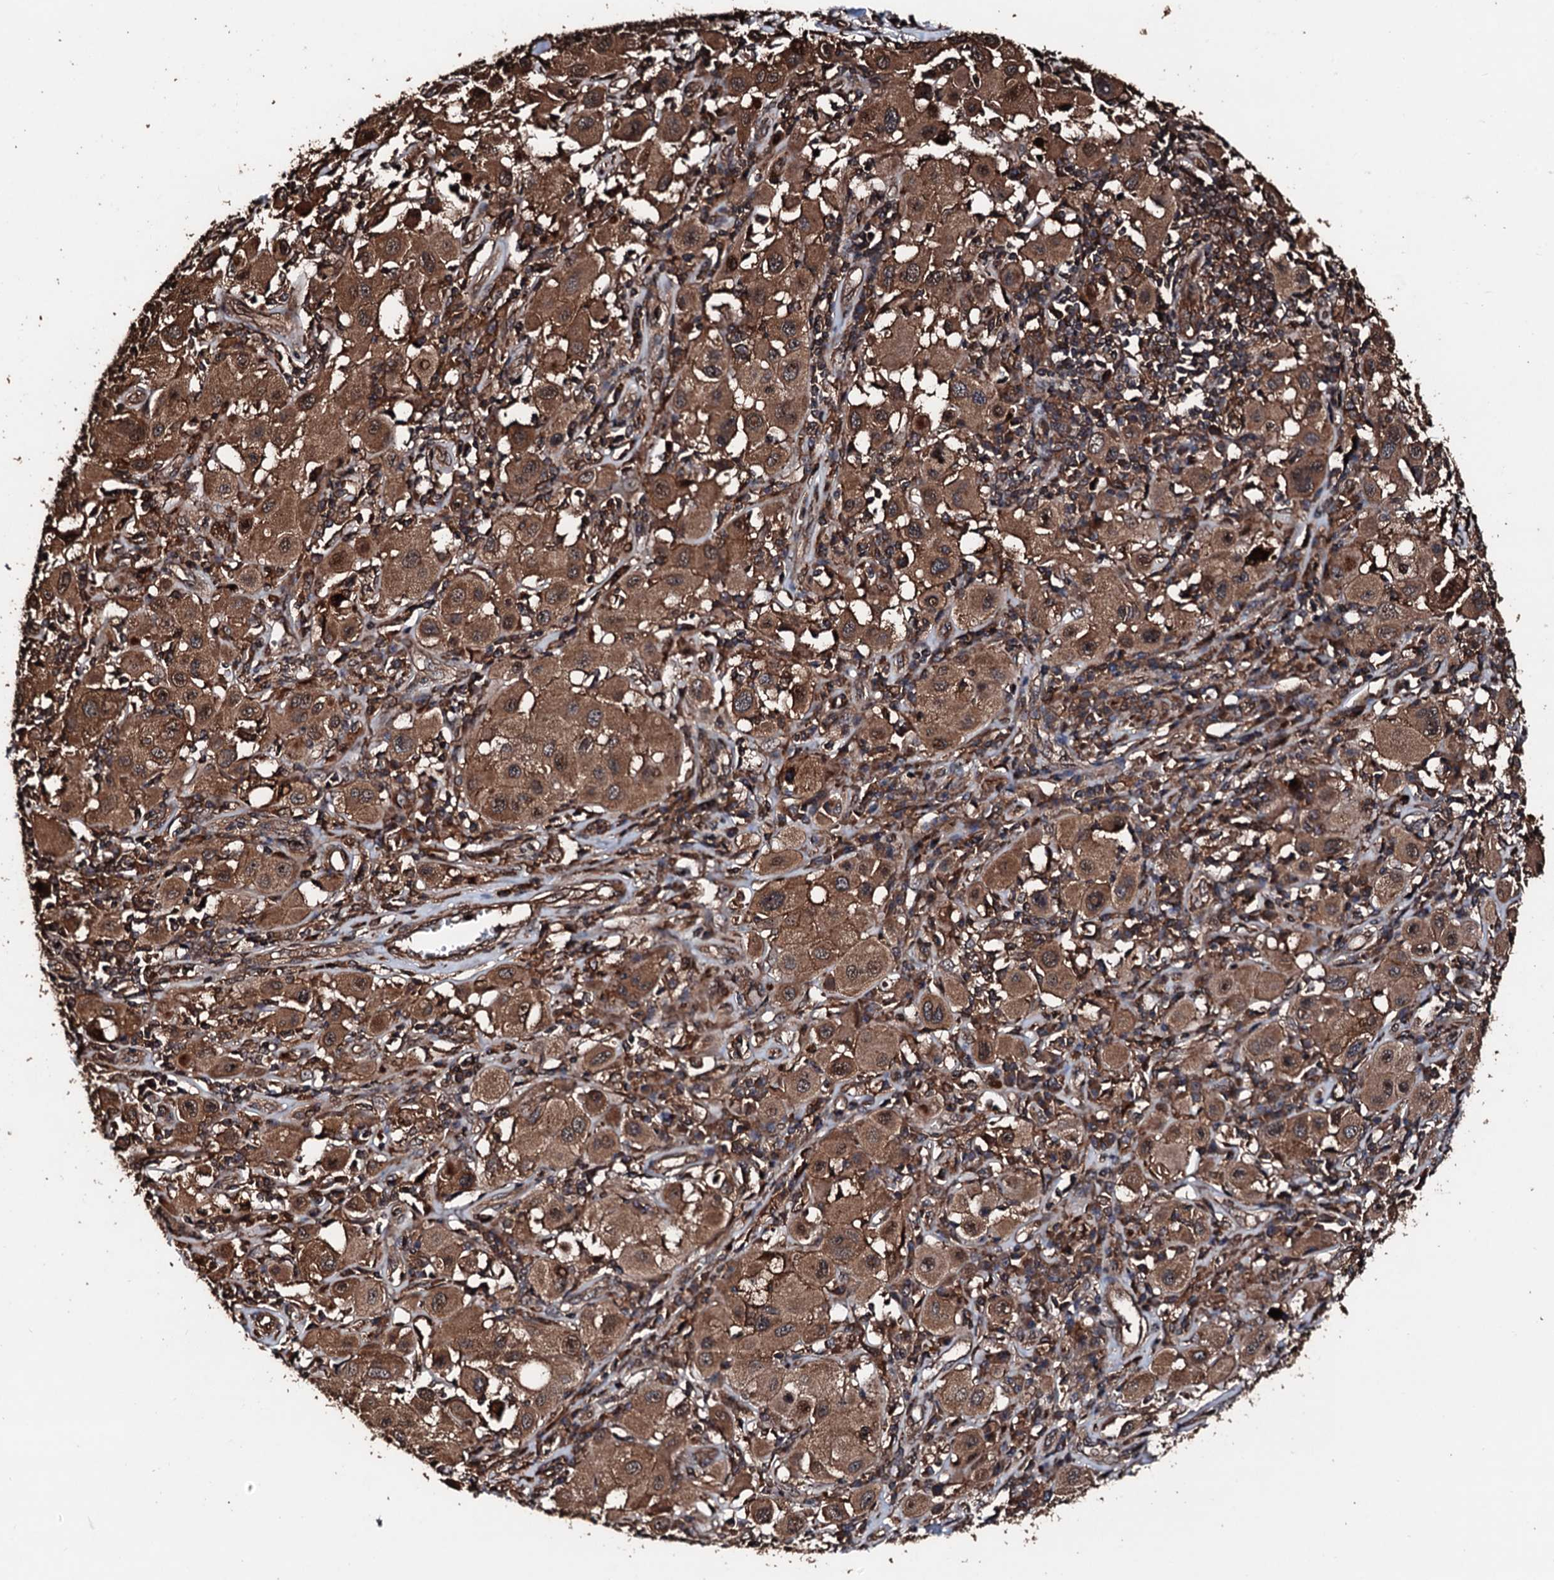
{"staining": {"intensity": "moderate", "quantity": ">75%", "location": "cytoplasmic/membranous"}, "tissue": "melanoma", "cell_type": "Tumor cells", "image_type": "cancer", "snomed": [{"axis": "morphology", "description": "Malignant melanoma, Metastatic site"}, {"axis": "topography", "description": "Skin"}], "caption": "IHC (DAB) staining of human malignant melanoma (metastatic site) reveals moderate cytoplasmic/membranous protein expression in approximately >75% of tumor cells.", "gene": "KIF18A", "patient": {"sex": "male", "age": 41}}